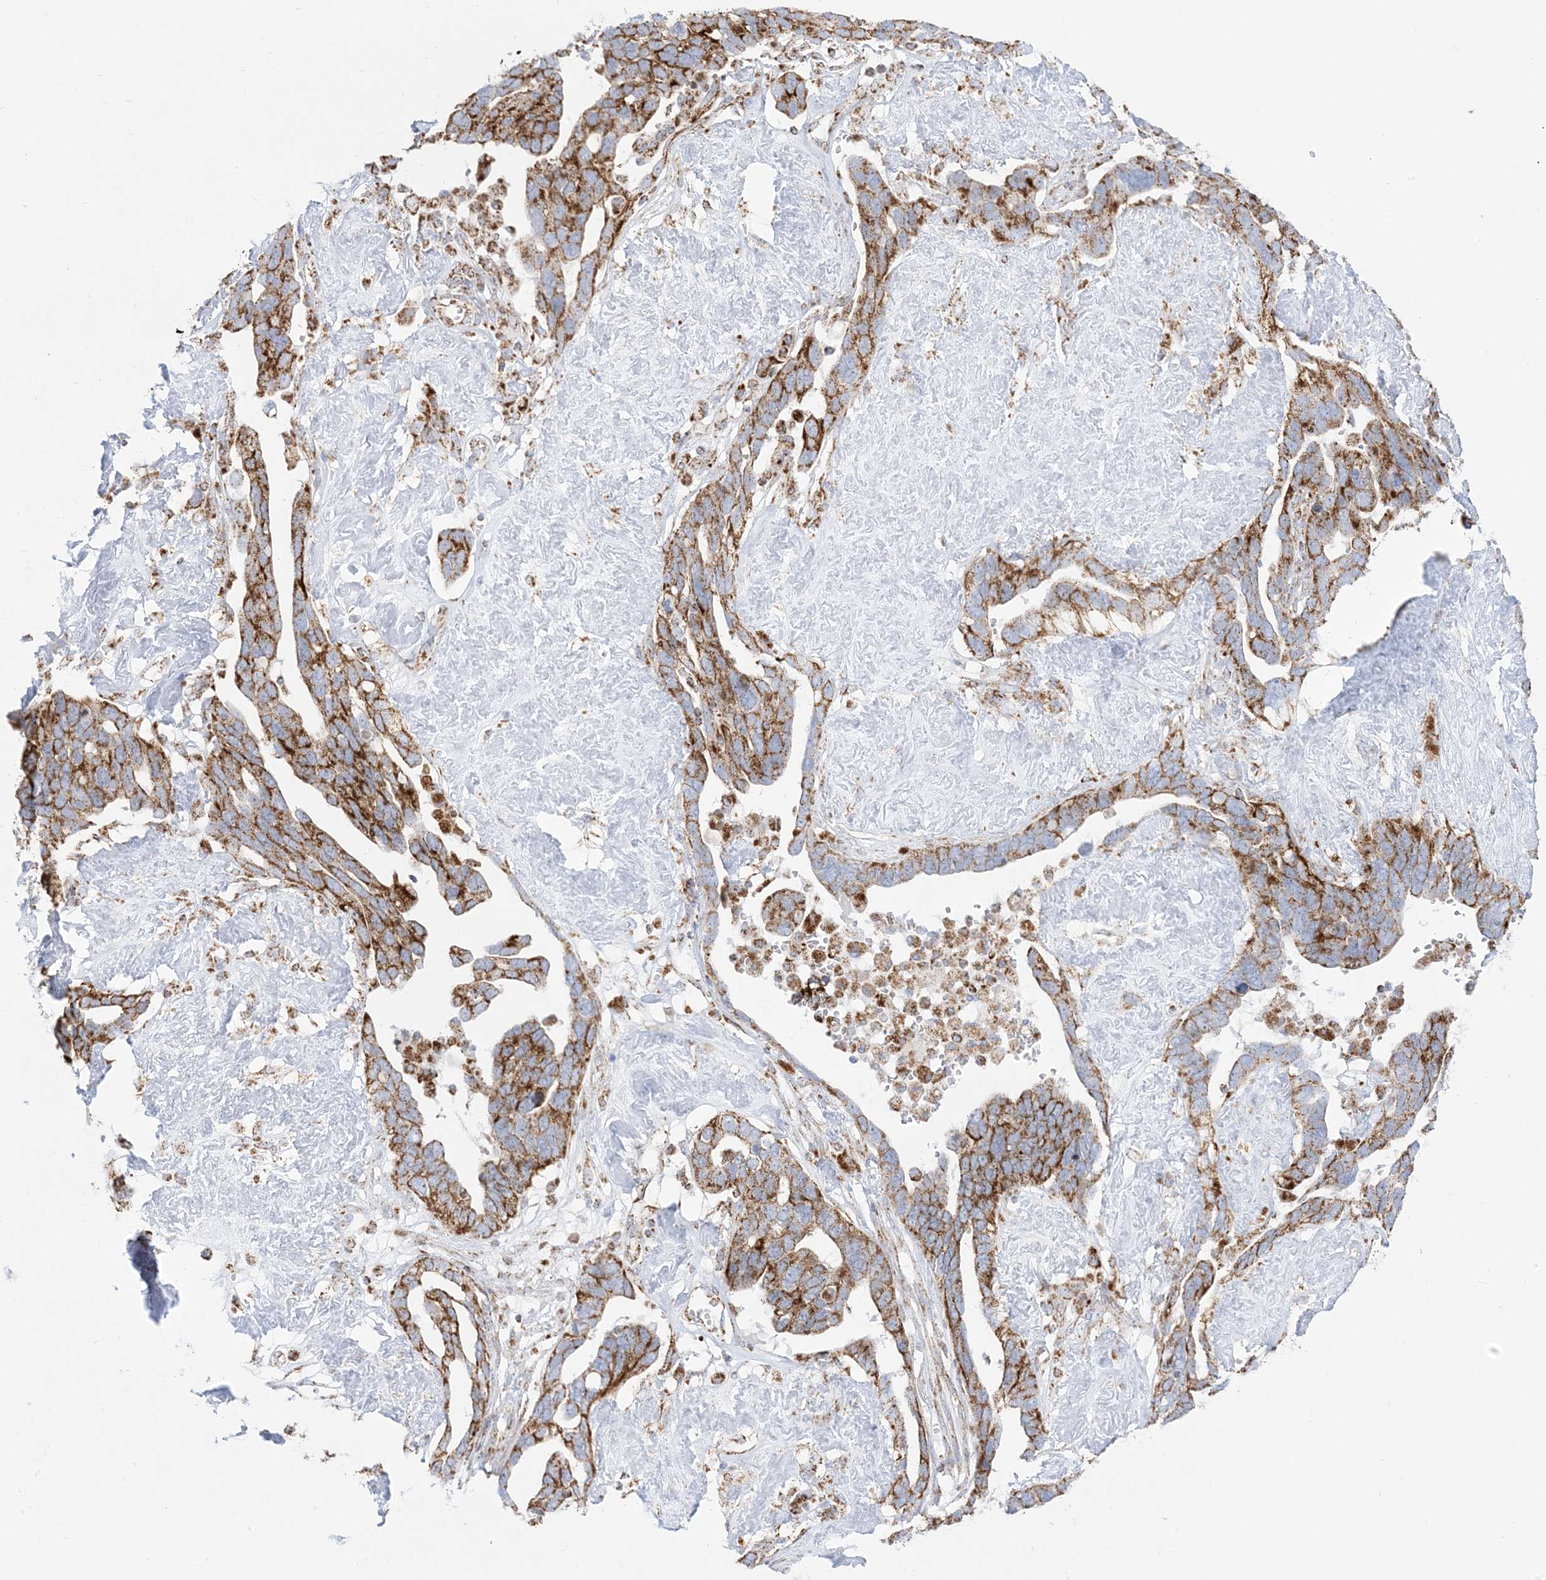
{"staining": {"intensity": "moderate", "quantity": ">75%", "location": "cytoplasmic/membranous"}, "tissue": "ovarian cancer", "cell_type": "Tumor cells", "image_type": "cancer", "snomed": [{"axis": "morphology", "description": "Cystadenocarcinoma, serous, NOS"}, {"axis": "topography", "description": "Ovary"}], "caption": "The immunohistochemical stain labels moderate cytoplasmic/membranous expression in tumor cells of serous cystadenocarcinoma (ovarian) tissue. (DAB = brown stain, brightfield microscopy at high magnification).", "gene": "MRPS36", "patient": {"sex": "female", "age": 54}}